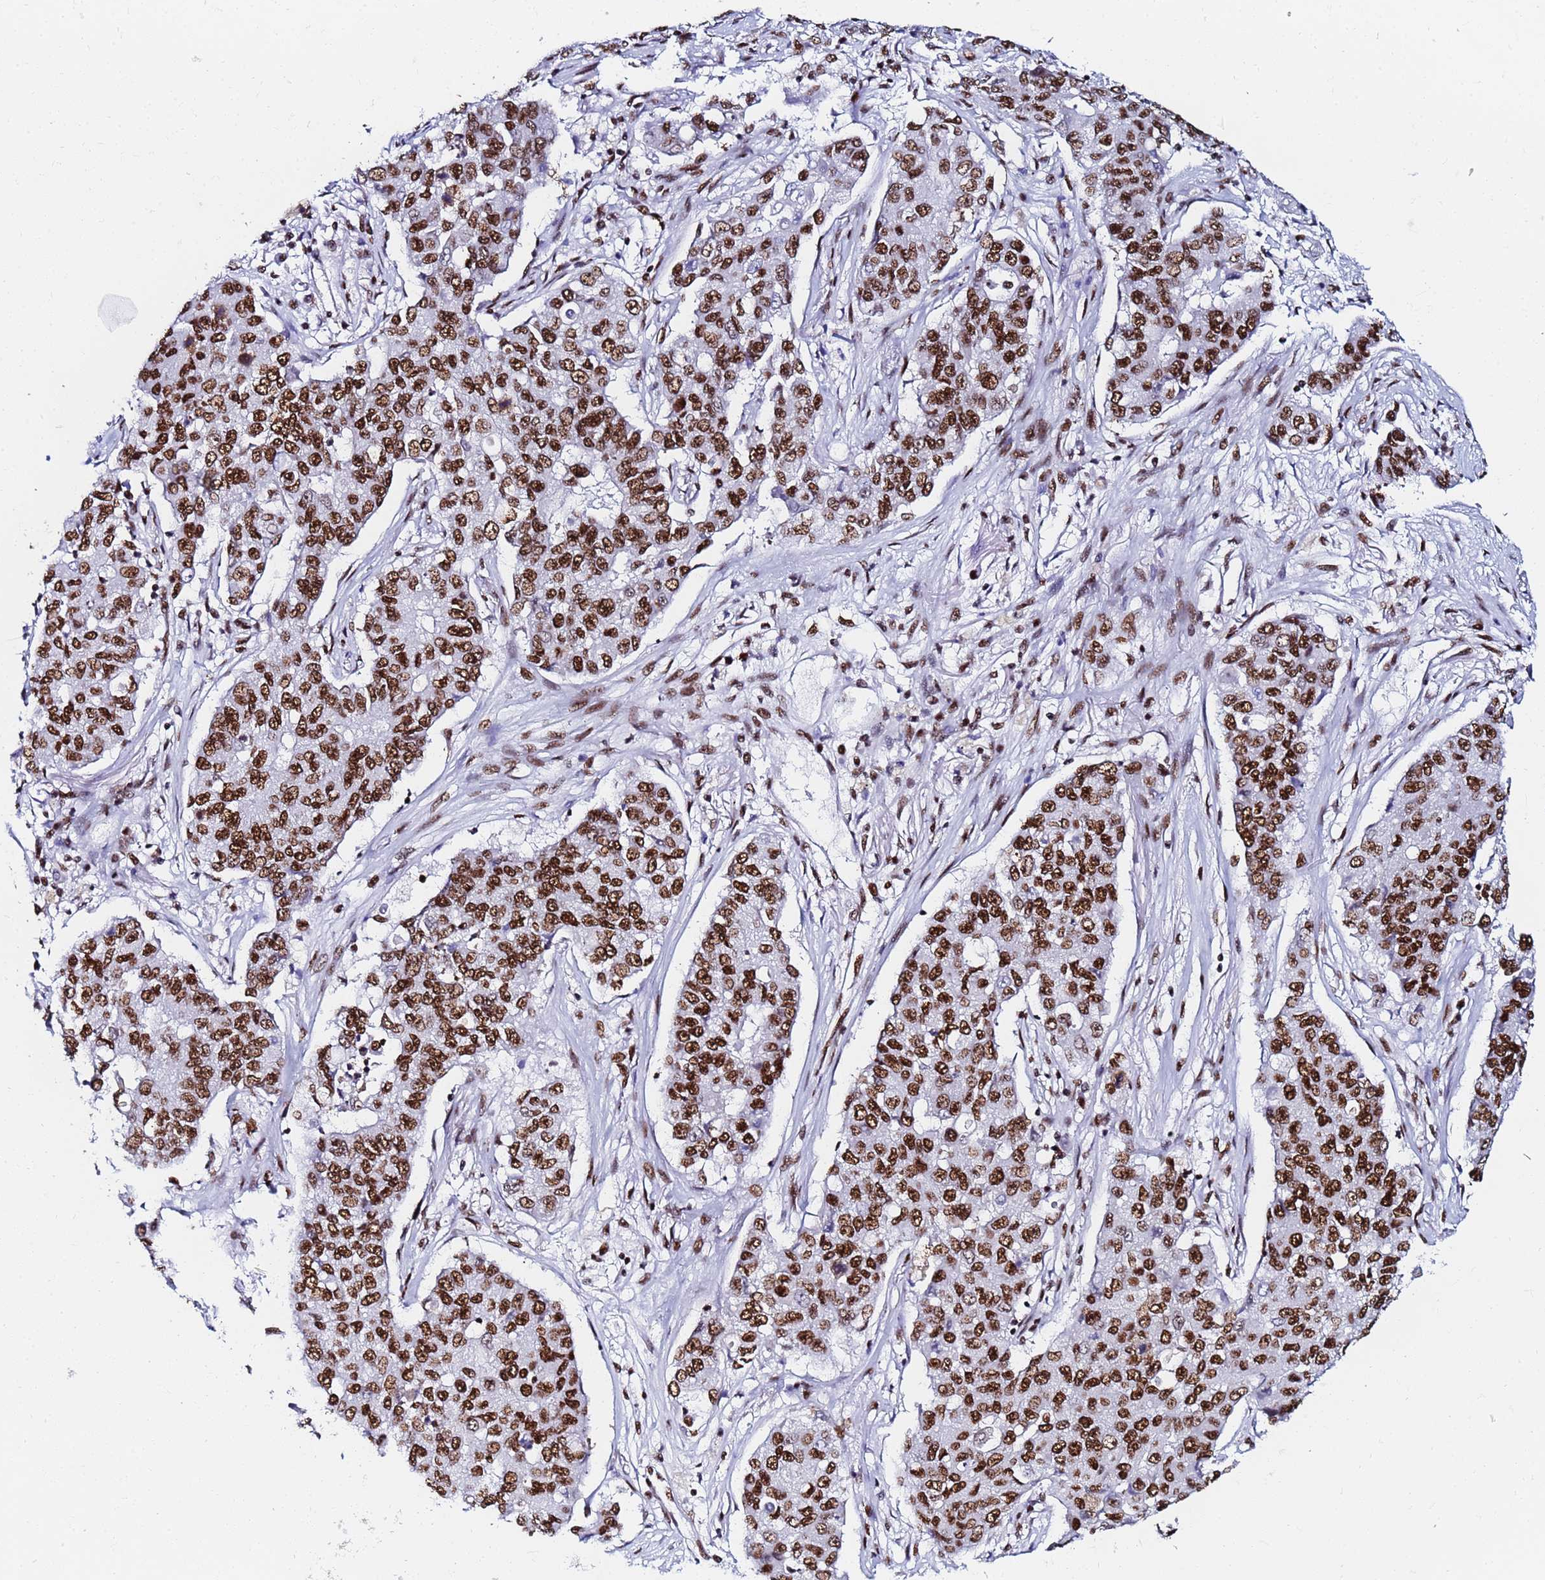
{"staining": {"intensity": "strong", "quantity": ">75%", "location": "nuclear"}, "tissue": "lung cancer", "cell_type": "Tumor cells", "image_type": "cancer", "snomed": [{"axis": "morphology", "description": "Squamous cell carcinoma, NOS"}, {"axis": "topography", "description": "Lung"}], "caption": "Brown immunohistochemical staining in human lung squamous cell carcinoma exhibits strong nuclear staining in approximately >75% of tumor cells.", "gene": "SNRPA1", "patient": {"sex": "male", "age": 74}}